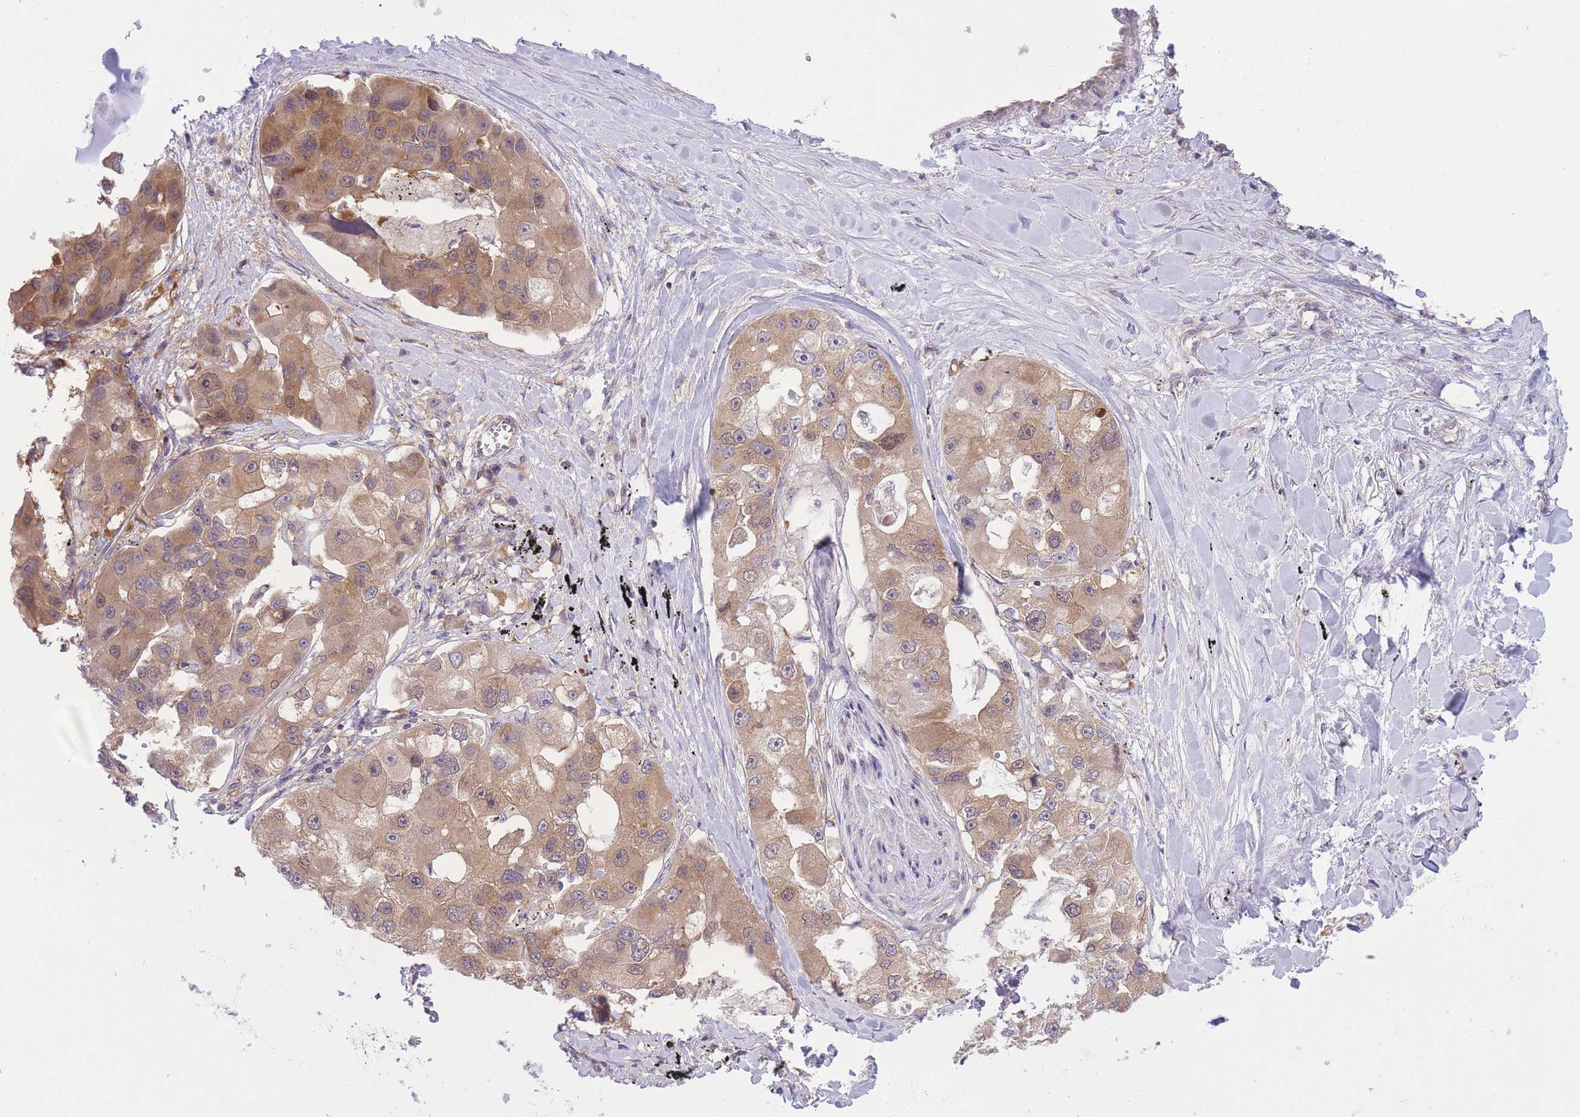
{"staining": {"intensity": "moderate", "quantity": ">75%", "location": "cytoplasmic/membranous"}, "tissue": "lung cancer", "cell_type": "Tumor cells", "image_type": "cancer", "snomed": [{"axis": "morphology", "description": "Adenocarcinoma, NOS"}, {"axis": "topography", "description": "Lung"}], "caption": "Immunohistochemistry (IHC) staining of lung cancer (adenocarcinoma), which reveals medium levels of moderate cytoplasmic/membranous positivity in about >75% of tumor cells indicating moderate cytoplasmic/membranous protein expression. The staining was performed using DAB (3,3'-diaminobenzidine) (brown) for protein detection and nuclei were counterstained in hematoxylin (blue).", "gene": "PFDN6", "patient": {"sex": "female", "age": 54}}